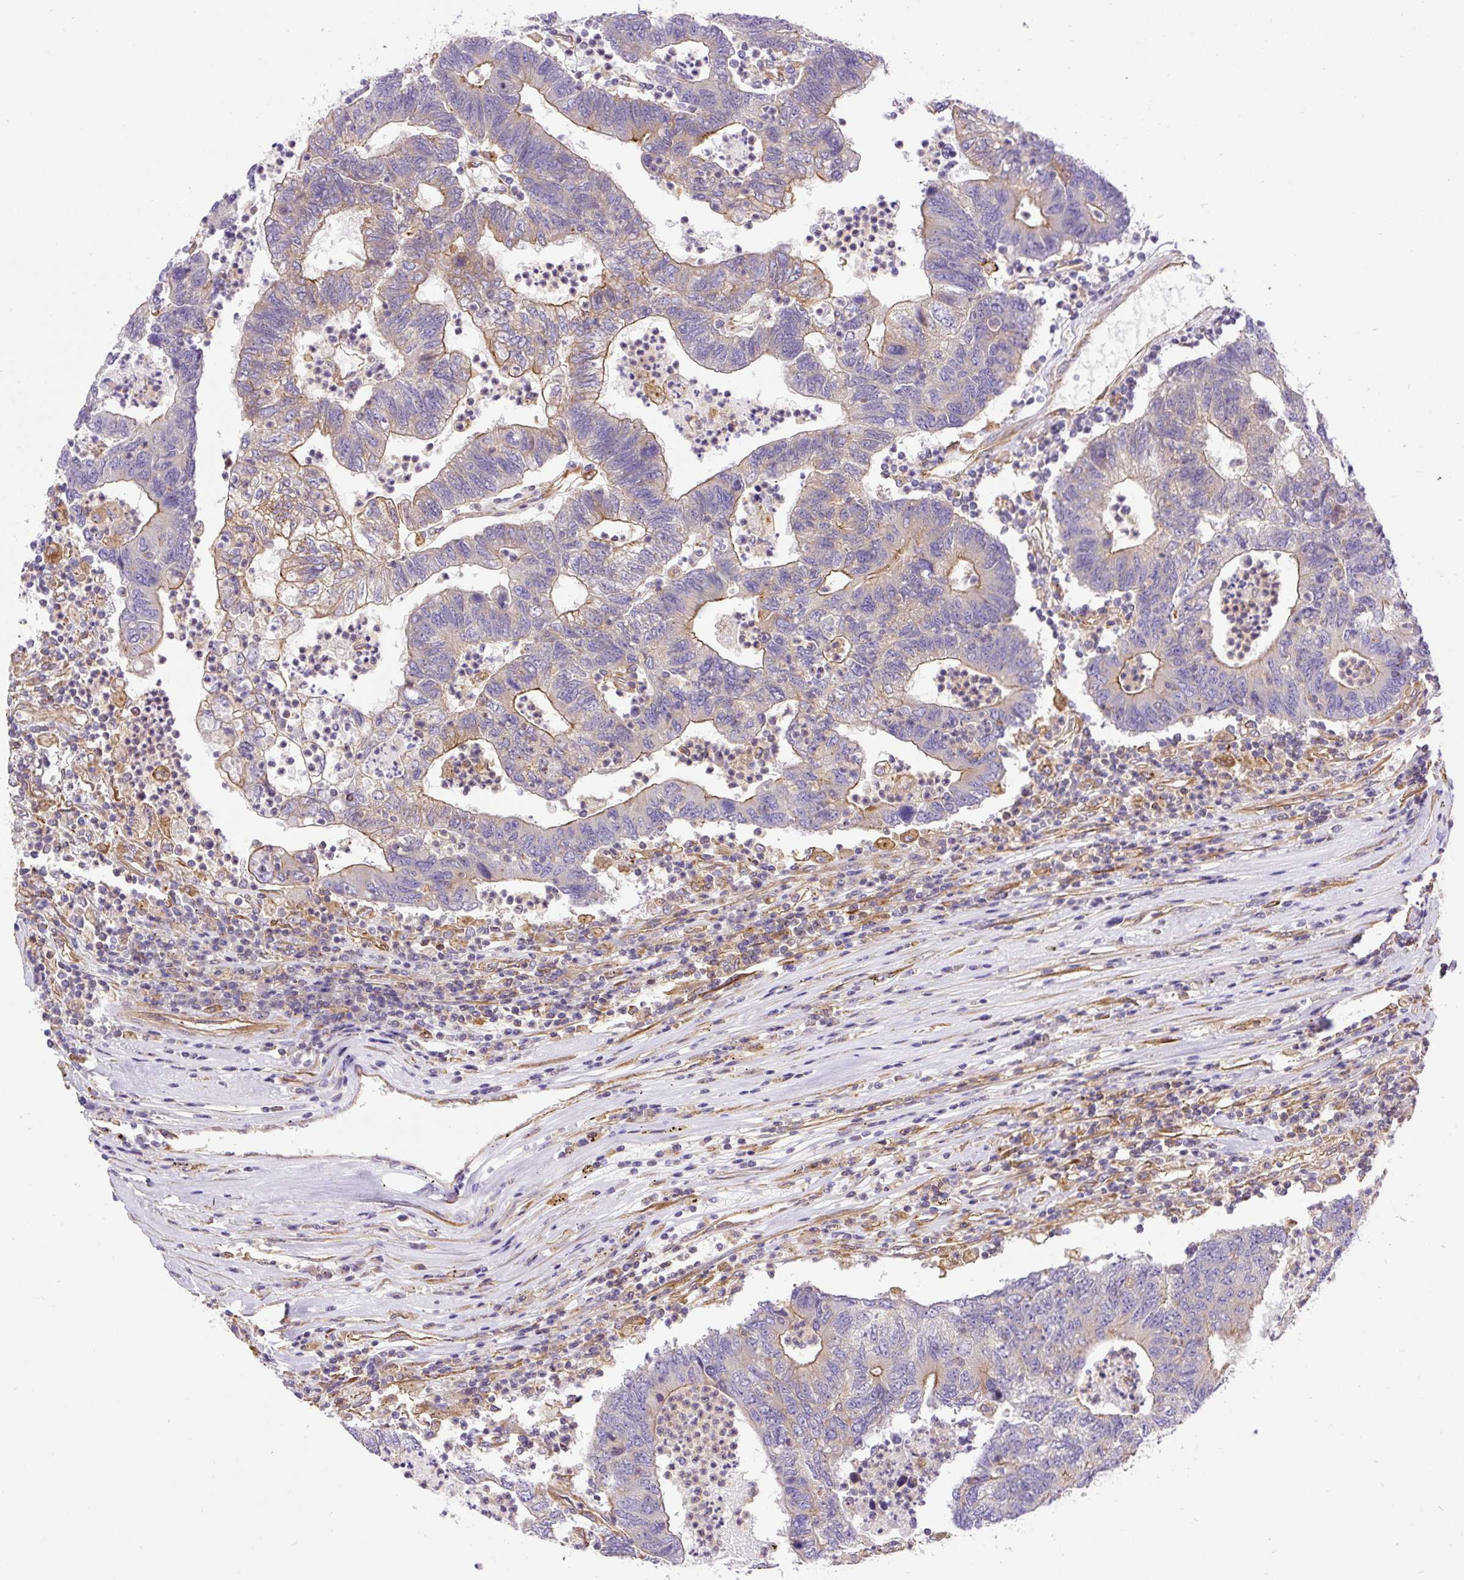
{"staining": {"intensity": "moderate", "quantity": "25%-75%", "location": "cytoplasmic/membranous"}, "tissue": "colorectal cancer", "cell_type": "Tumor cells", "image_type": "cancer", "snomed": [{"axis": "morphology", "description": "Adenocarcinoma, NOS"}, {"axis": "topography", "description": "Colon"}], "caption": "Protein positivity by immunohistochemistry exhibits moderate cytoplasmic/membranous expression in approximately 25%-75% of tumor cells in colorectal cancer (adenocarcinoma).", "gene": "DCTN1", "patient": {"sex": "female", "age": 48}}